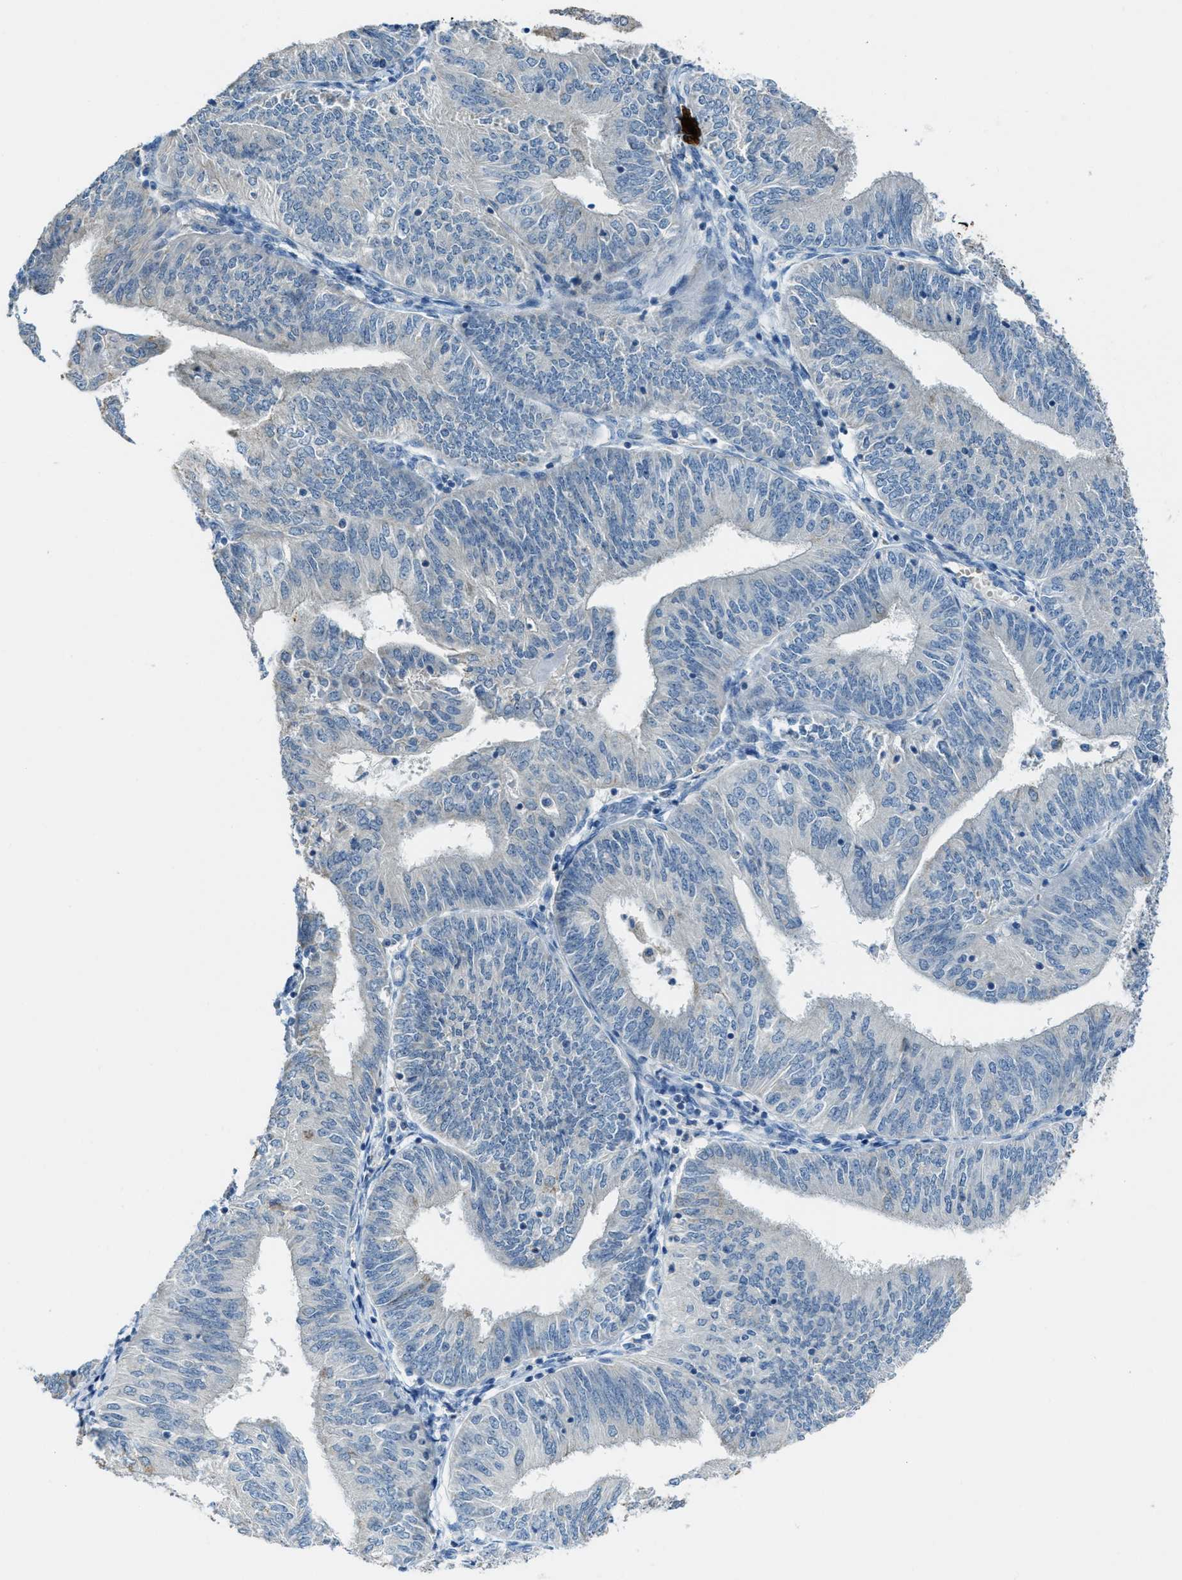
{"staining": {"intensity": "negative", "quantity": "none", "location": "none"}, "tissue": "endometrial cancer", "cell_type": "Tumor cells", "image_type": "cancer", "snomed": [{"axis": "morphology", "description": "Adenocarcinoma, NOS"}, {"axis": "topography", "description": "Endometrium"}], "caption": "Photomicrograph shows no protein positivity in tumor cells of adenocarcinoma (endometrial) tissue.", "gene": "CDON", "patient": {"sex": "female", "age": 58}}